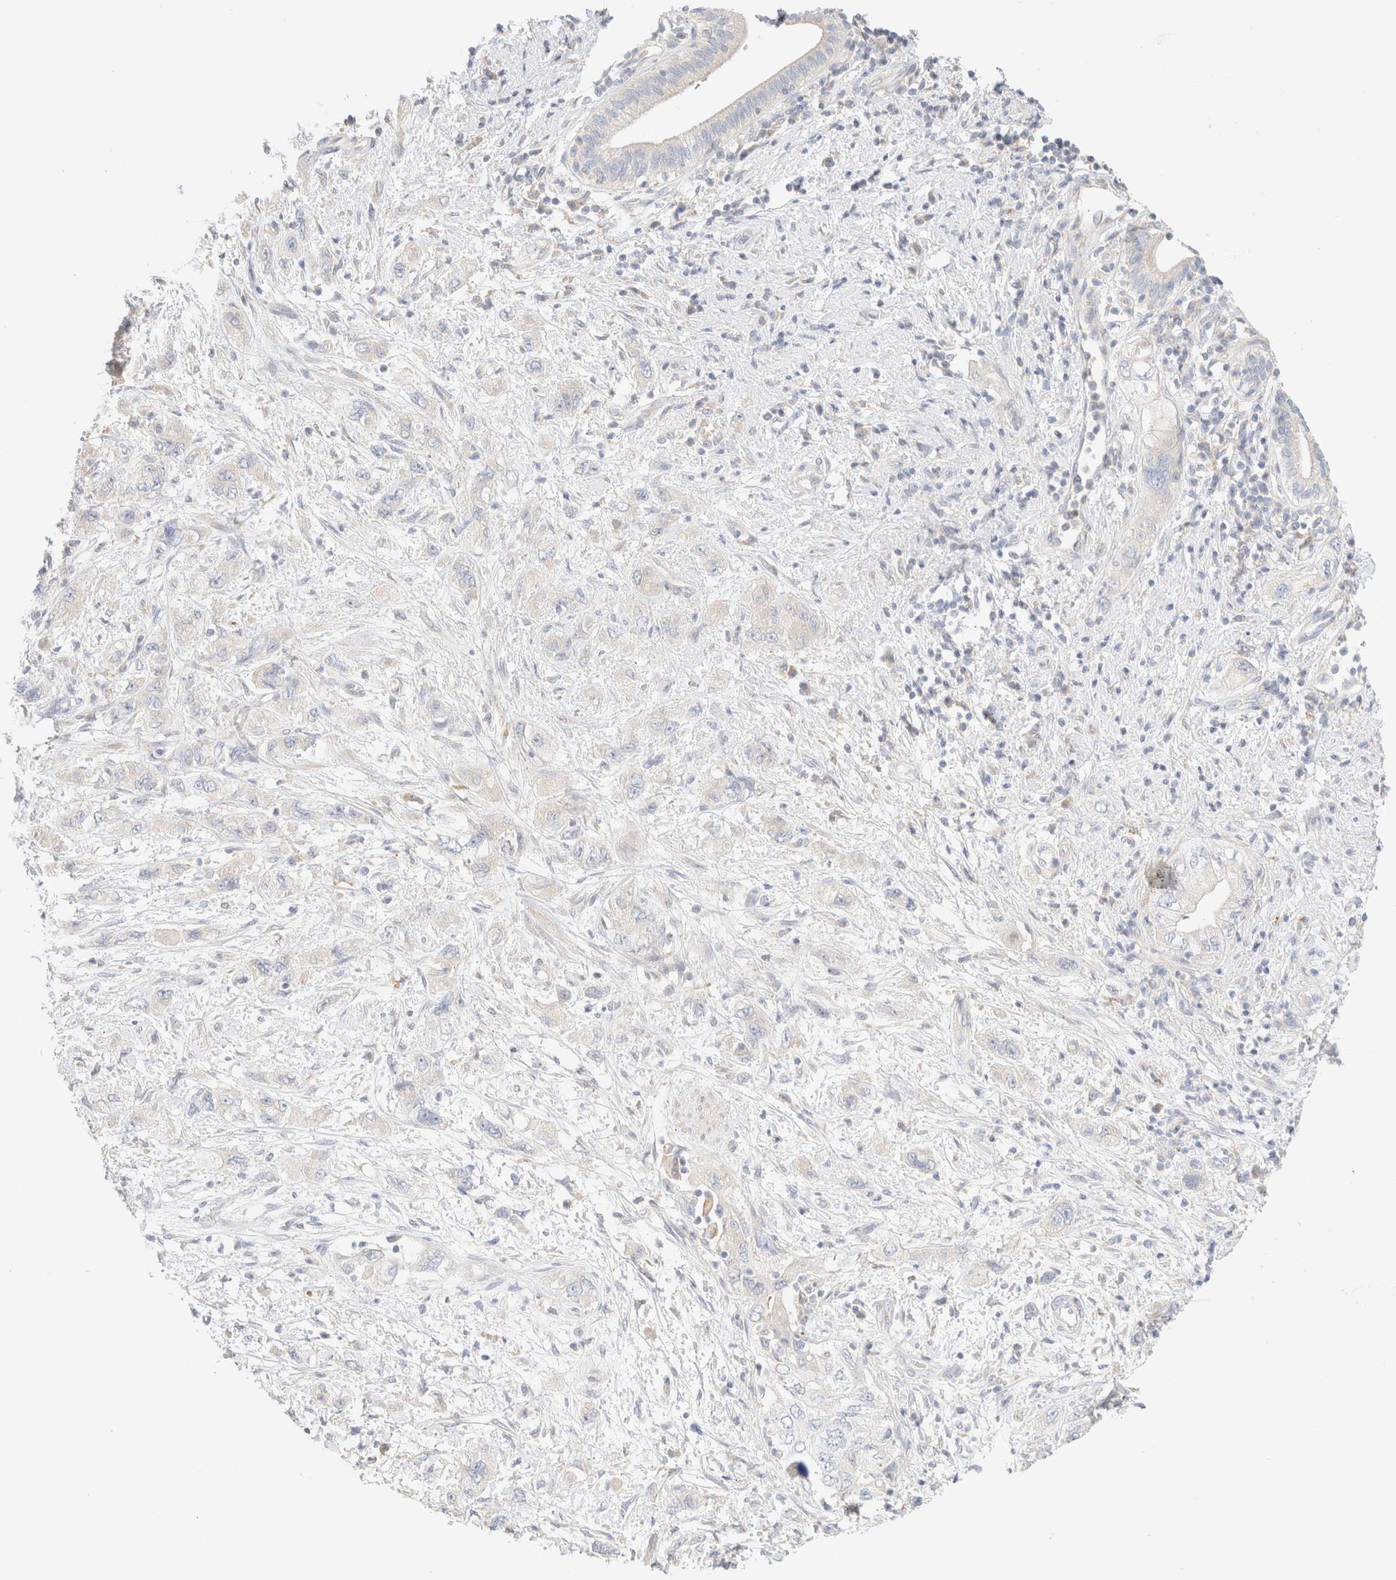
{"staining": {"intensity": "negative", "quantity": "none", "location": "none"}, "tissue": "pancreatic cancer", "cell_type": "Tumor cells", "image_type": "cancer", "snomed": [{"axis": "morphology", "description": "Adenocarcinoma, NOS"}, {"axis": "topography", "description": "Pancreas"}], "caption": "Pancreatic cancer (adenocarcinoma) was stained to show a protein in brown. There is no significant staining in tumor cells.", "gene": "SARM1", "patient": {"sex": "female", "age": 73}}